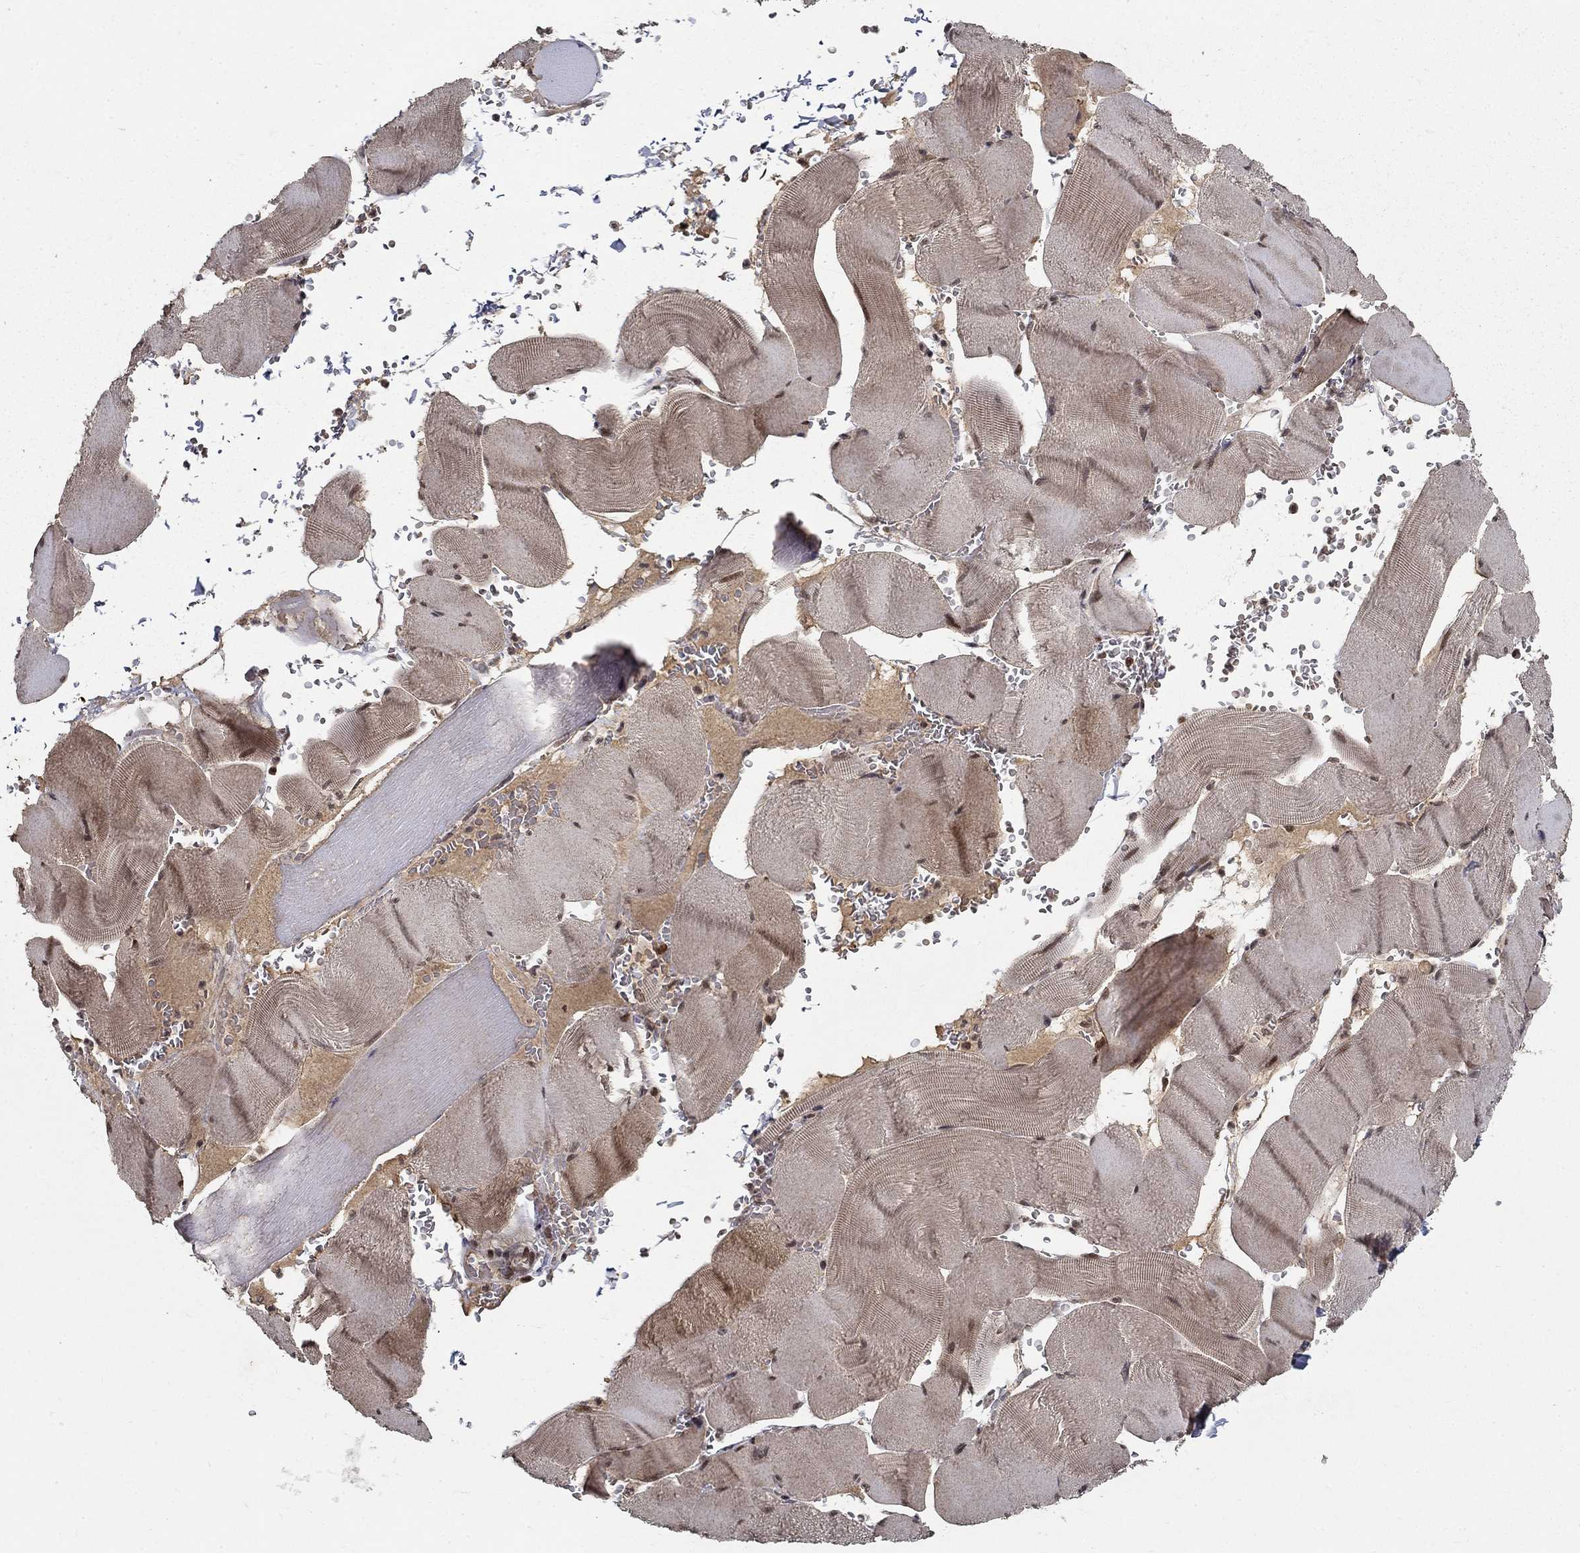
{"staining": {"intensity": "moderate", "quantity": "<25%", "location": "cytoplasmic/membranous,nuclear"}, "tissue": "skeletal muscle", "cell_type": "Myocytes", "image_type": "normal", "snomed": [{"axis": "morphology", "description": "Normal tissue, NOS"}, {"axis": "topography", "description": "Skeletal muscle"}], "caption": "Immunohistochemistry (DAB (3,3'-diaminobenzidine)) staining of normal skeletal muscle displays moderate cytoplasmic/membranous,nuclear protein expression in about <25% of myocytes. The staining was performed using DAB, with brown indicating positive protein expression. Nuclei are stained blue with hematoxylin.", "gene": "CDCA7L", "patient": {"sex": "male", "age": 56}}